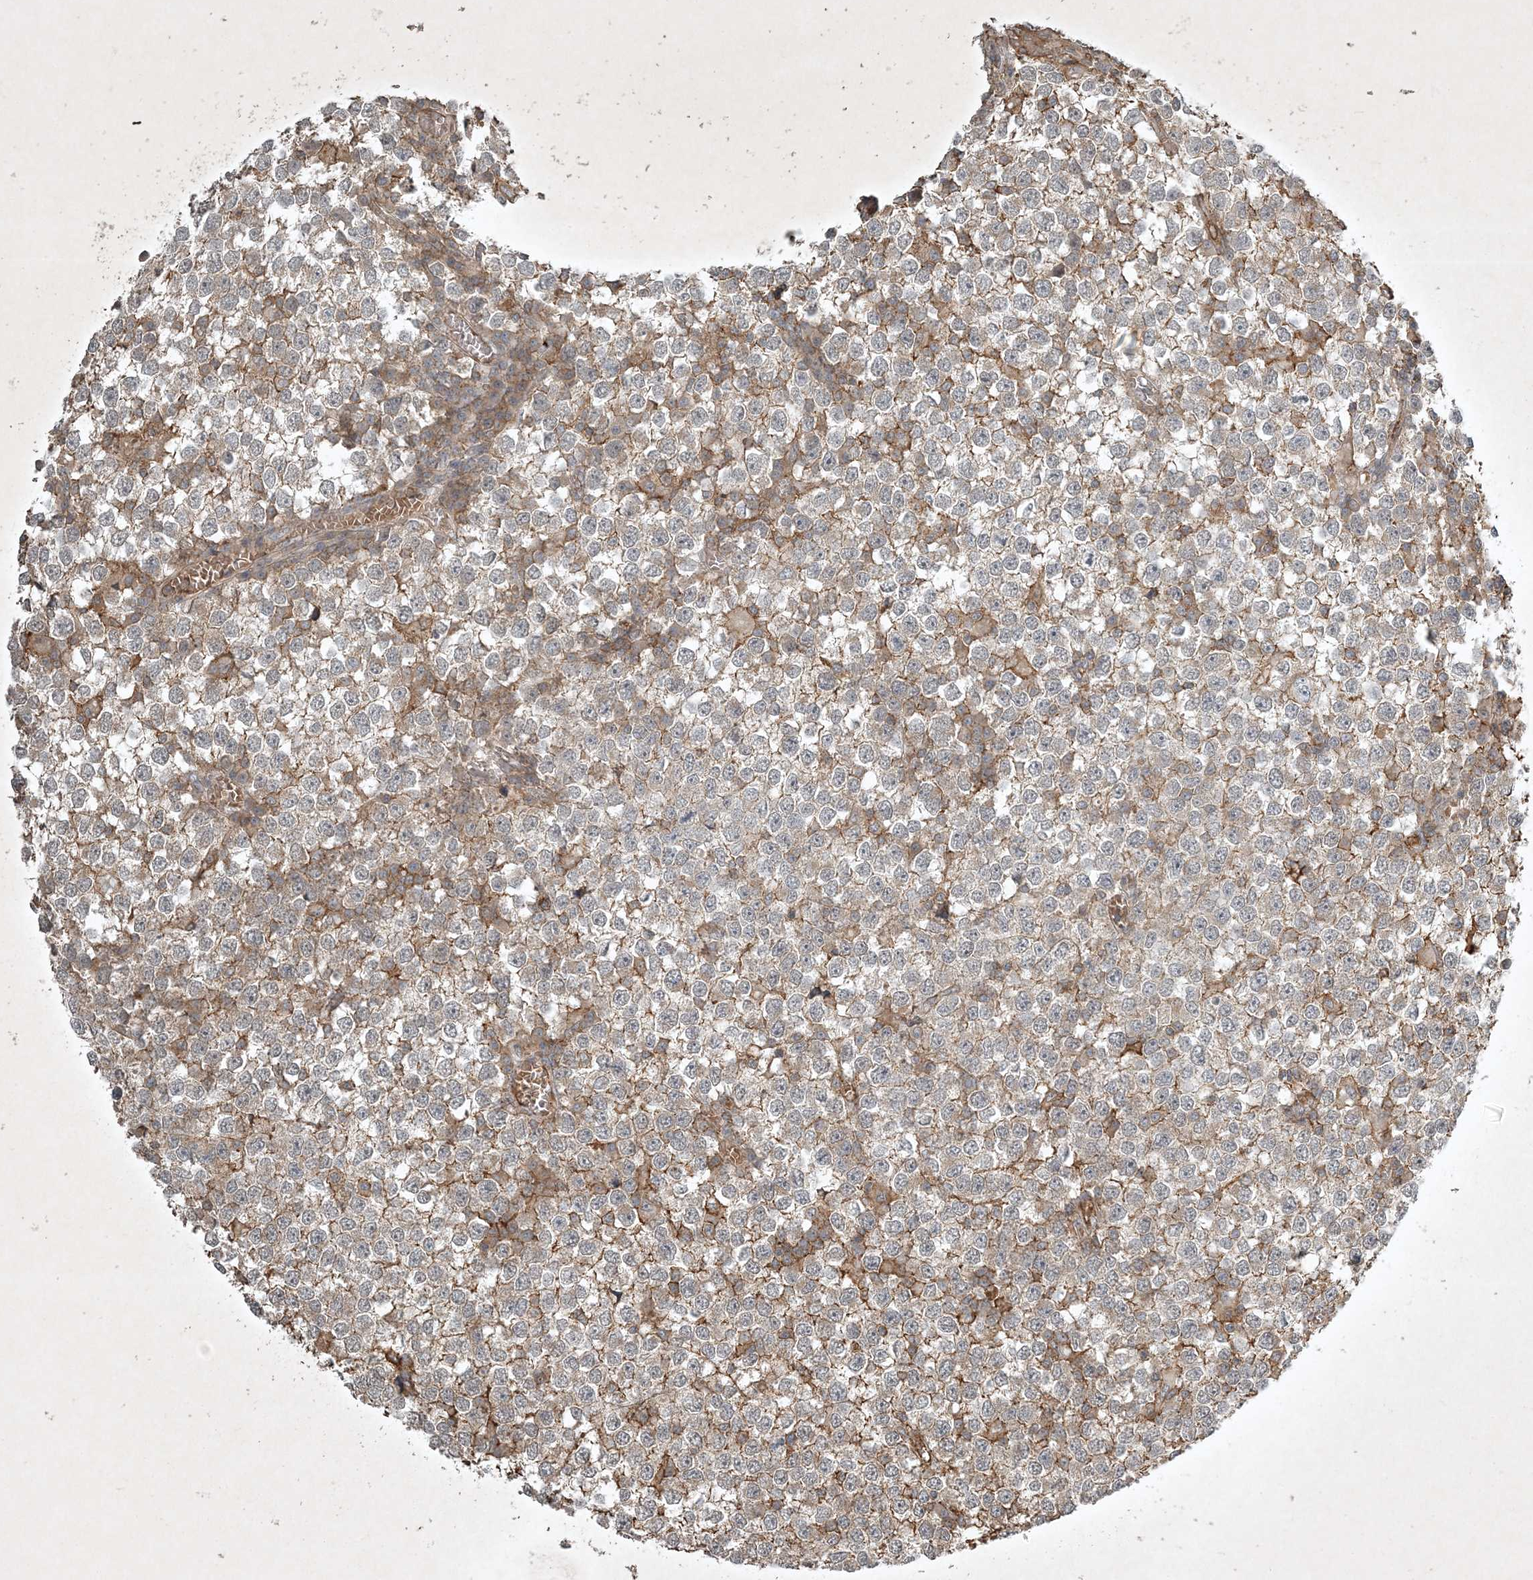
{"staining": {"intensity": "moderate", "quantity": "<25%", "location": "cytoplasmic/membranous"}, "tissue": "testis cancer", "cell_type": "Tumor cells", "image_type": "cancer", "snomed": [{"axis": "morphology", "description": "Seminoma, NOS"}, {"axis": "topography", "description": "Testis"}], "caption": "Immunohistochemical staining of testis cancer shows low levels of moderate cytoplasmic/membranous staining in approximately <25% of tumor cells.", "gene": "TNFAIP6", "patient": {"sex": "male", "age": 65}}